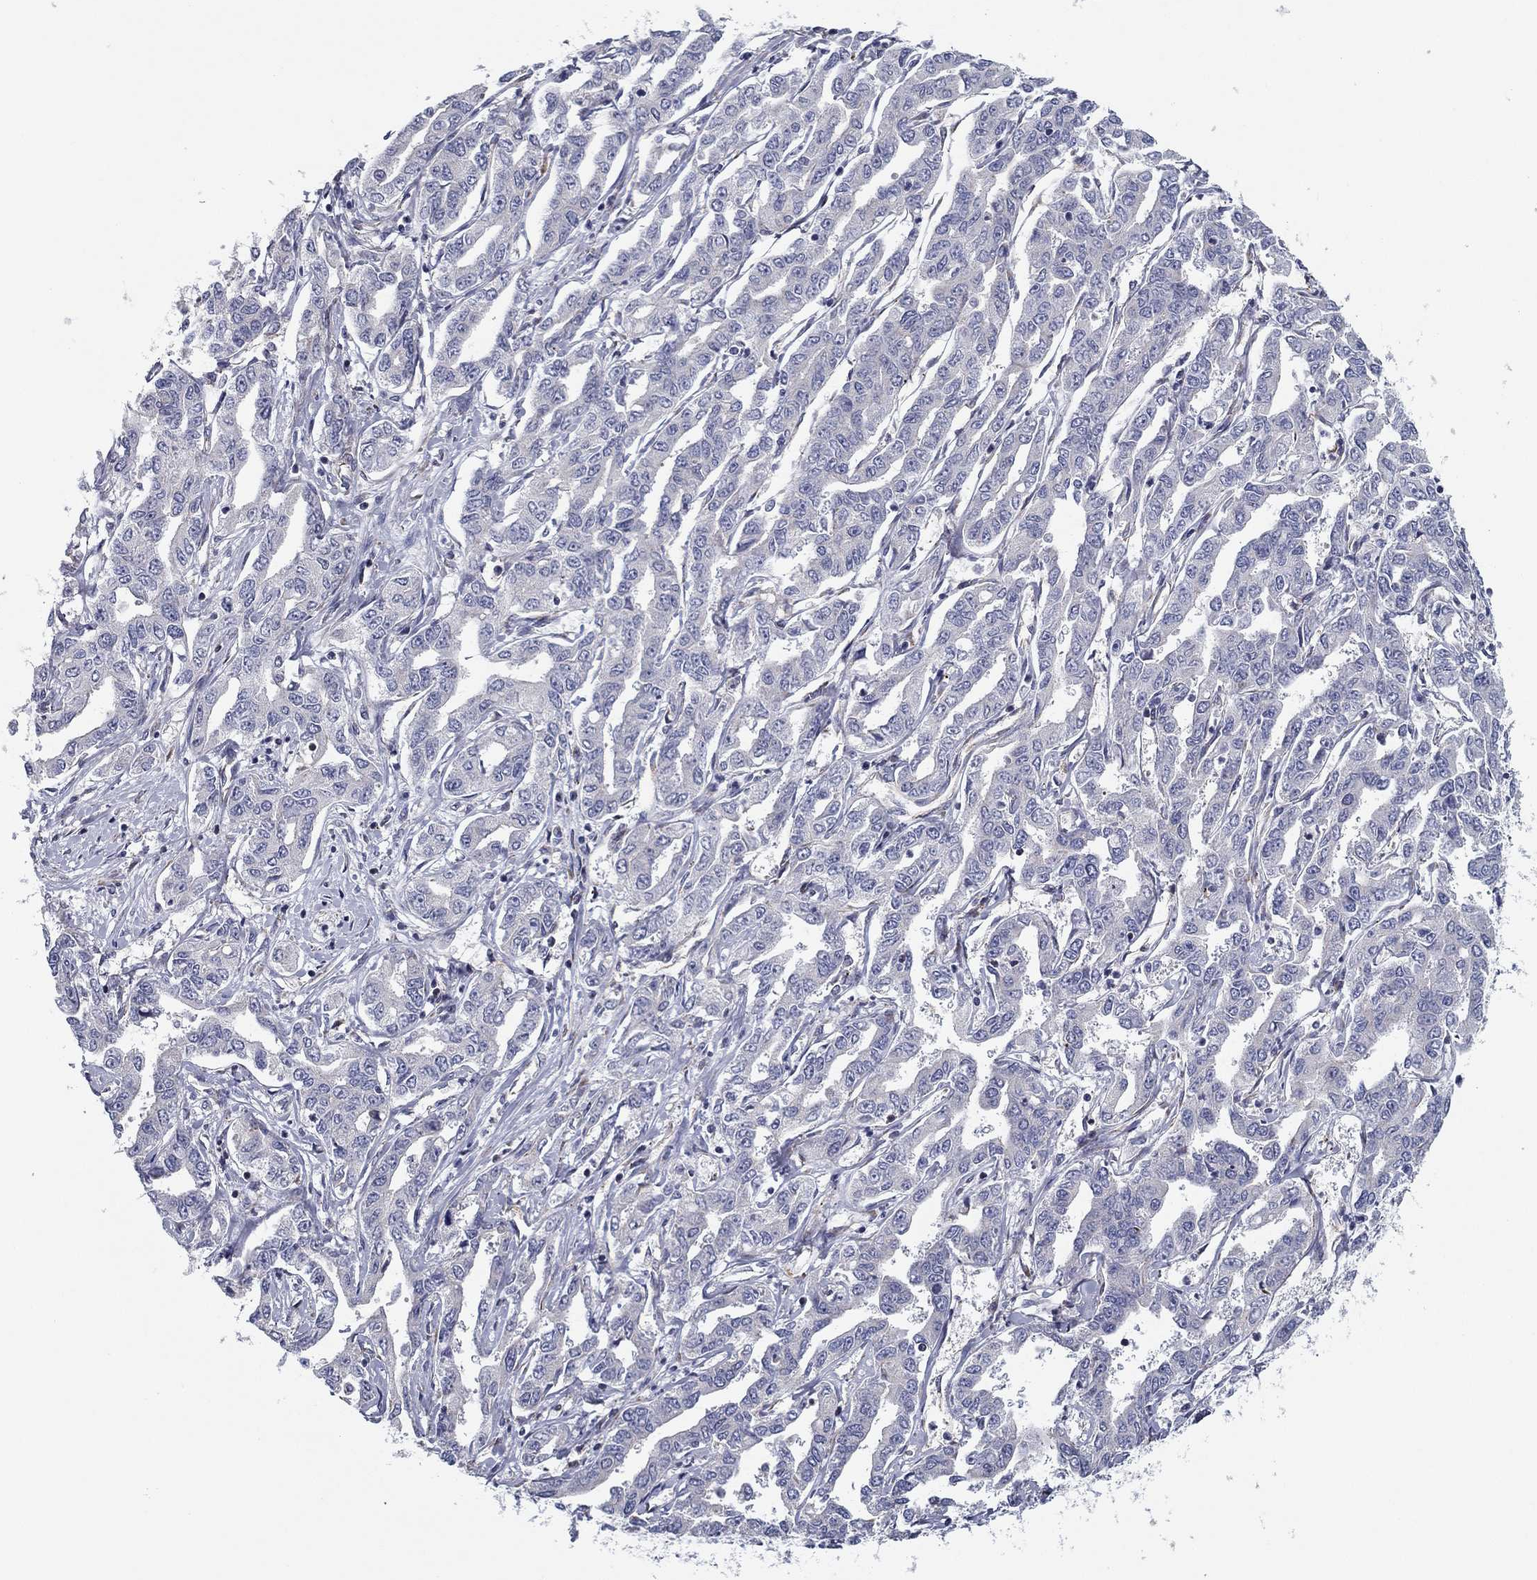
{"staining": {"intensity": "negative", "quantity": "none", "location": "none"}, "tissue": "liver cancer", "cell_type": "Tumor cells", "image_type": "cancer", "snomed": [{"axis": "morphology", "description": "Cholangiocarcinoma"}, {"axis": "topography", "description": "Liver"}], "caption": "This is a image of IHC staining of liver cholangiocarcinoma, which shows no staining in tumor cells.", "gene": "CLSTN1", "patient": {"sex": "male", "age": 59}}